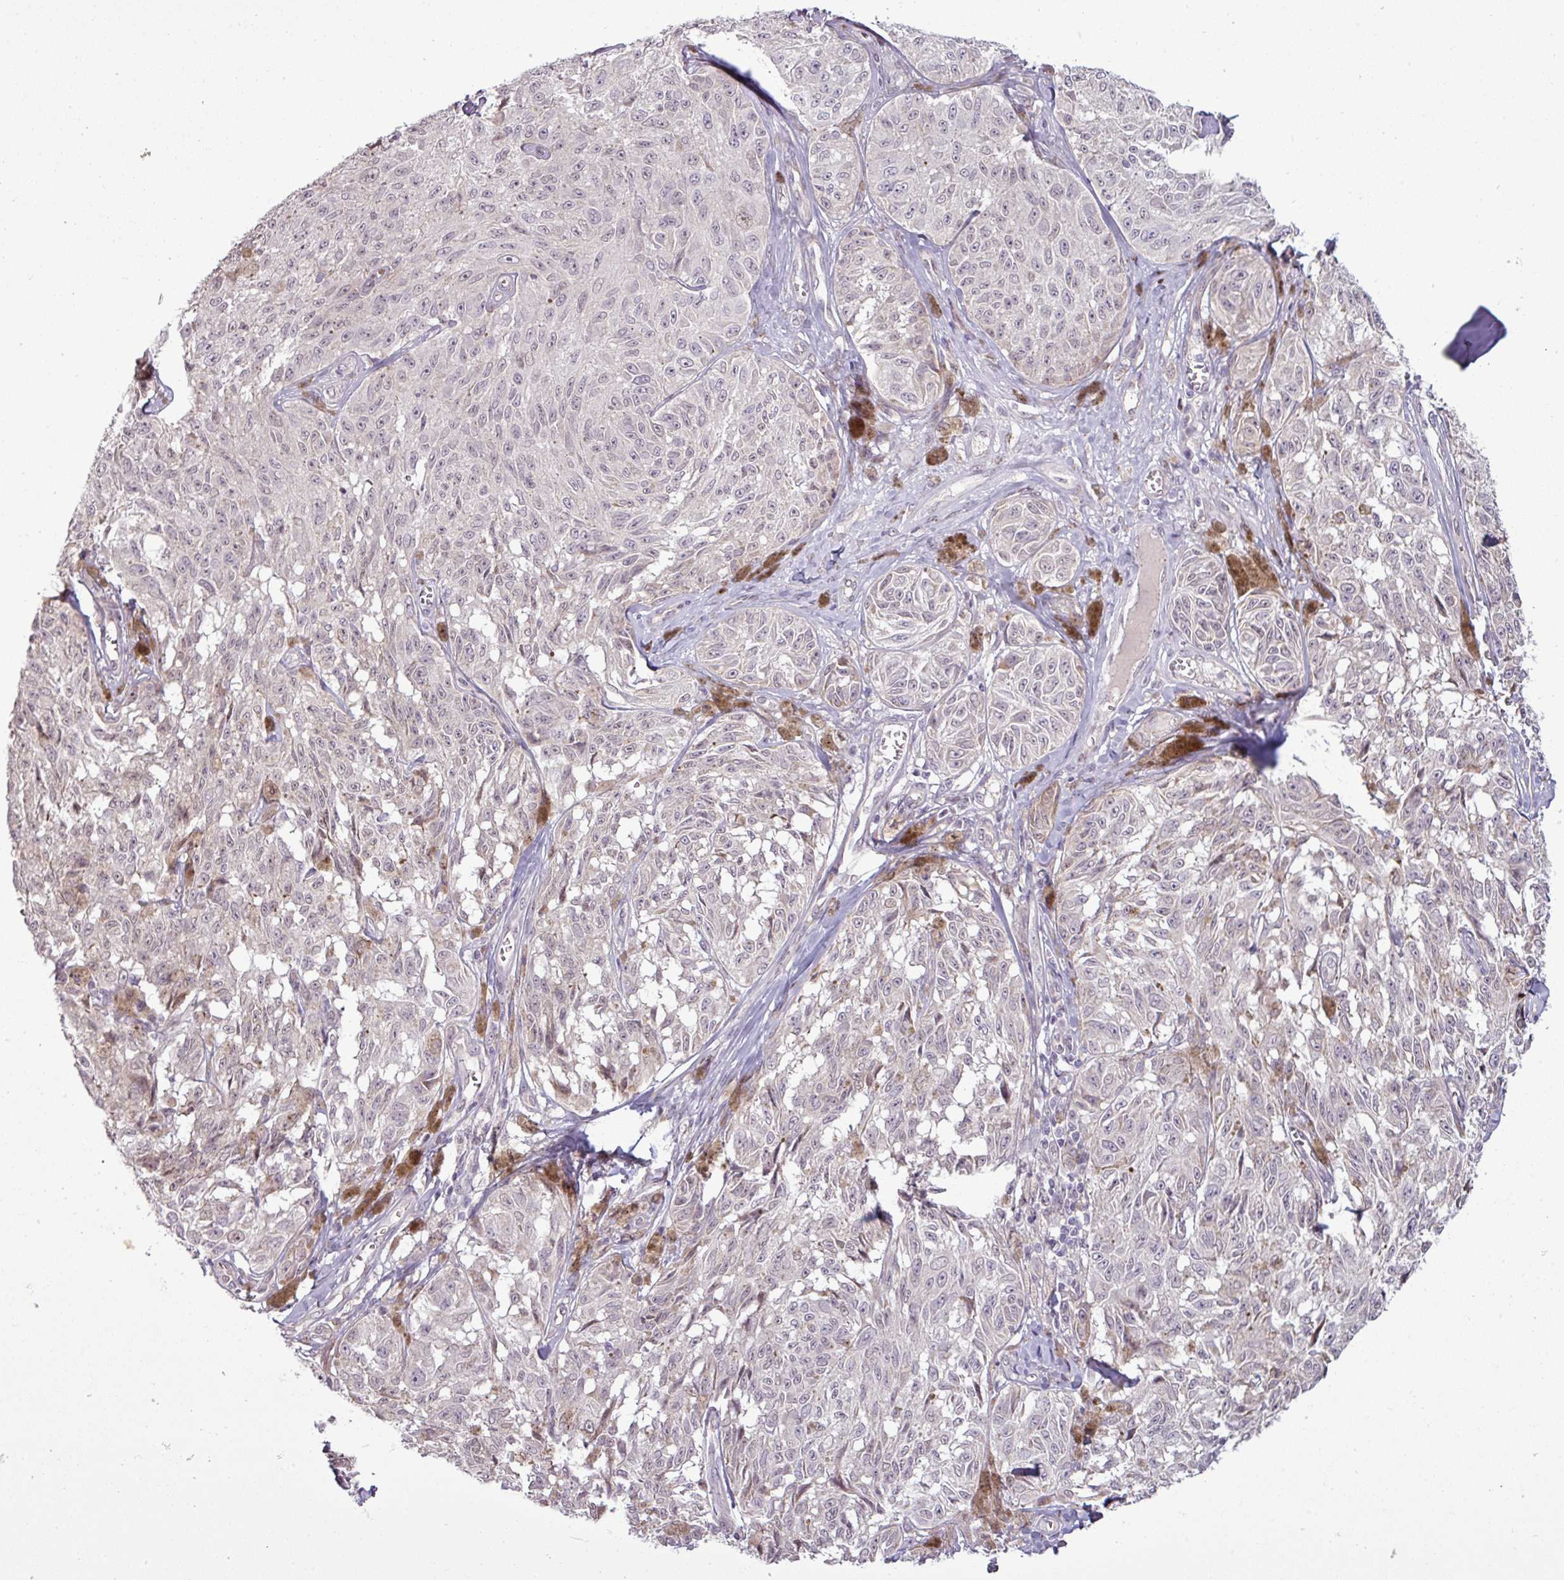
{"staining": {"intensity": "negative", "quantity": "none", "location": "none"}, "tissue": "melanoma", "cell_type": "Tumor cells", "image_type": "cancer", "snomed": [{"axis": "morphology", "description": "Malignant melanoma, NOS"}, {"axis": "topography", "description": "Skin"}], "caption": "Tumor cells are negative for brown protein staining in malignant melanoma. (Stains: DAB immunohistochemistry with hematoxylin counter stain, Microscopy: brightfield microscopy at high magnification).", "gene": "GPT2", "patient": {"sex": "male", "age": 68}}